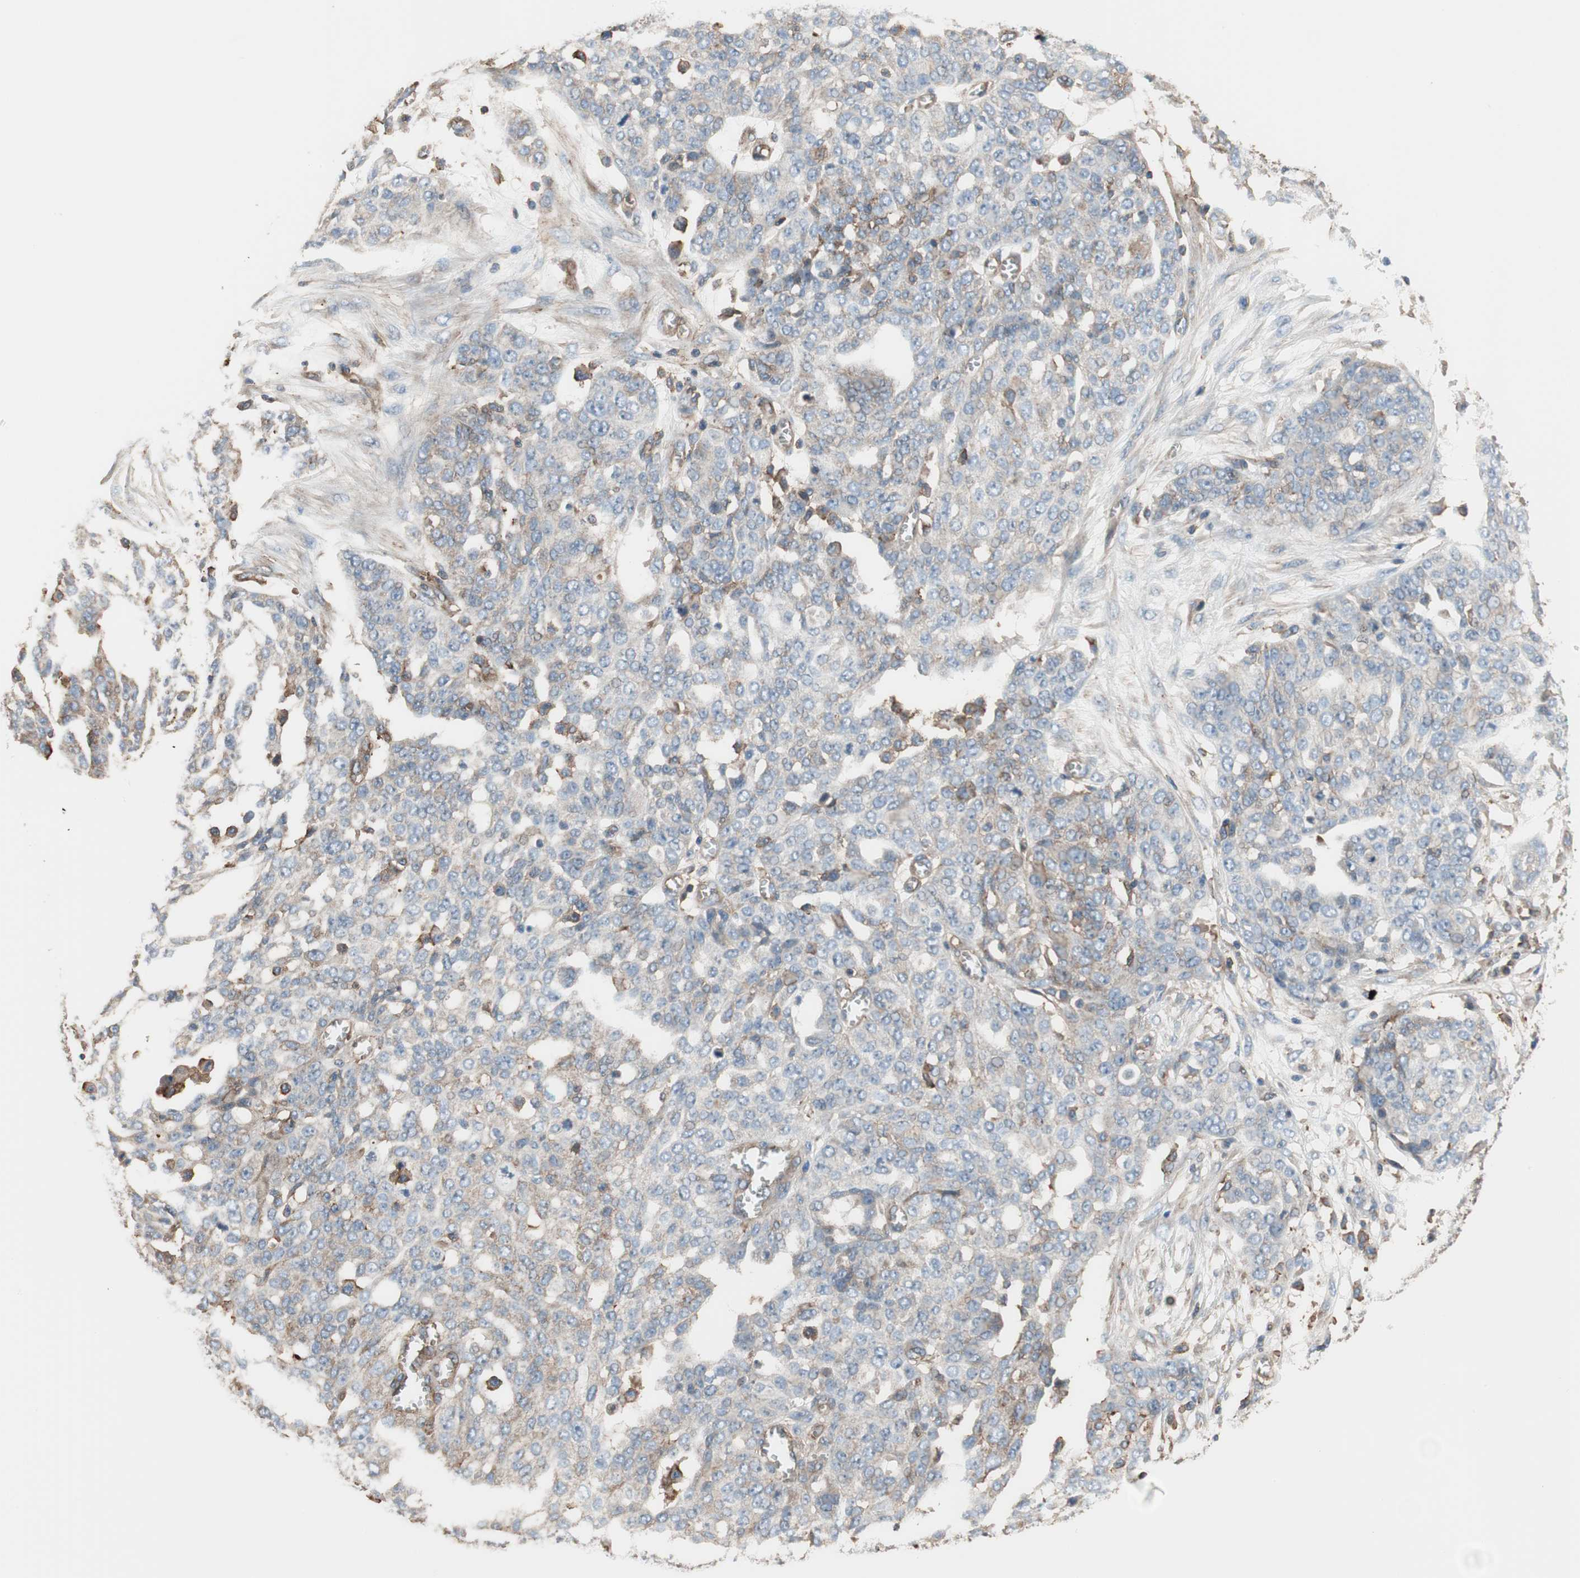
{"staining": {"intensity": "negative", "quantity": "none", "location": "none"}, "tissue": "ovarian cancer", "cell_type": "Tumor cells", "image_type": "cancer", "snomed": [{"axis": "morphology", "description": "Cystadenocarcinoma, serous, NOS"}, {"axis": "topography", "description": "Soft tissue"}, {"axis": "topography", "description": "Ovary"}], "caption": "This is an immunohistochemistry image of human serous cystadenocarcinoma (ovarian). There is no expression in tumor cells.", "gene": "IL1RL1", "patient": {"sex": "female", "age": 57}}